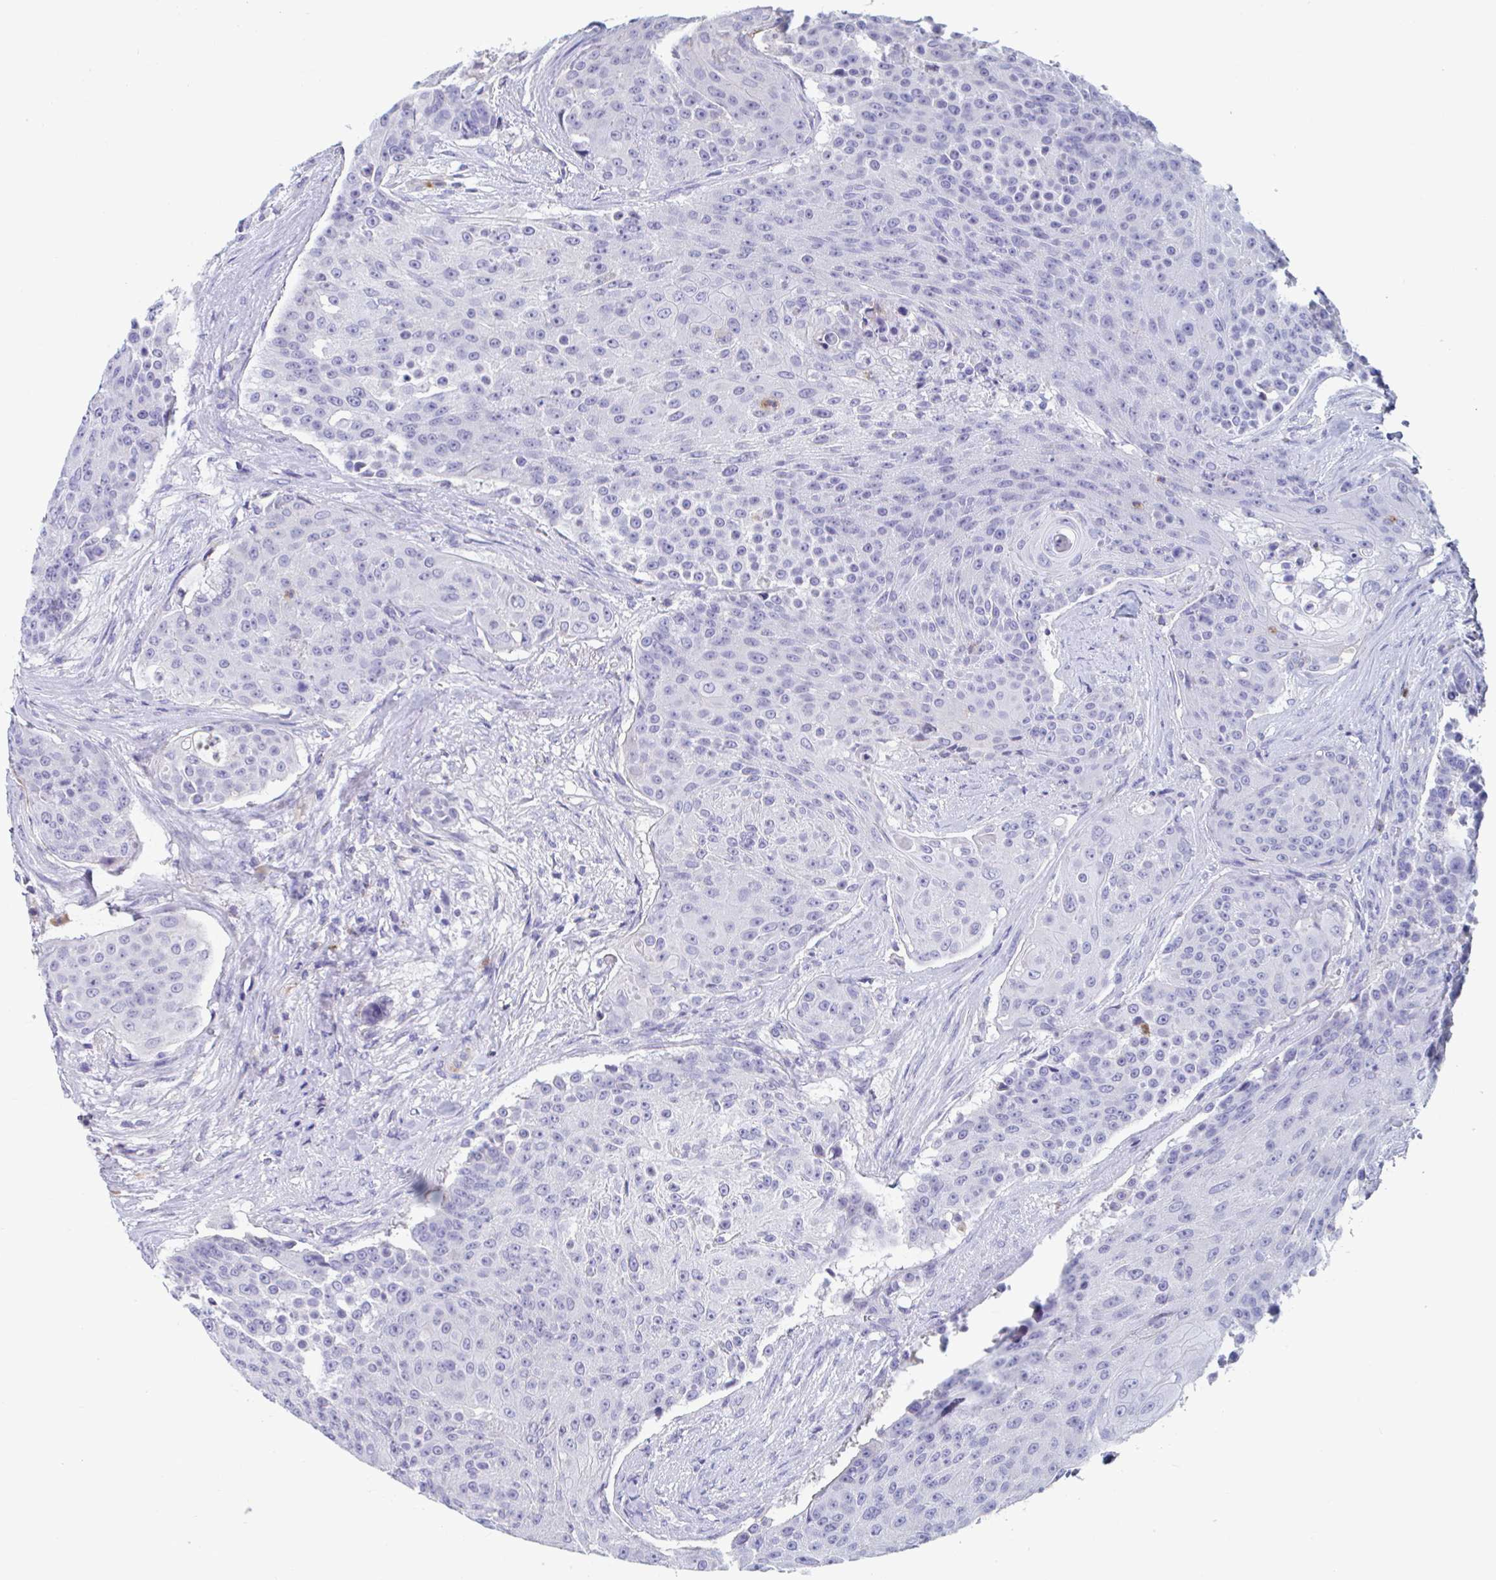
{"staining": {"intensity": "negative", "quantity": "none", "location": "none"}, "tissue": "urothelial cancer", "cell_type": "Tumor cells", "image_type": "cancer", "snomed": [{"axis": "morphology", "description": "Urothelial carcinoma, High grade"}, {"axis": "topography", "description": "Urinary bladder"}], "caption": "Urothelial cancer was stained to show a protein in brown. There is no significant positivity in tumor cells.", "gene": "ZNHIT2", "patient": {"sex": "female", "age": 63}}